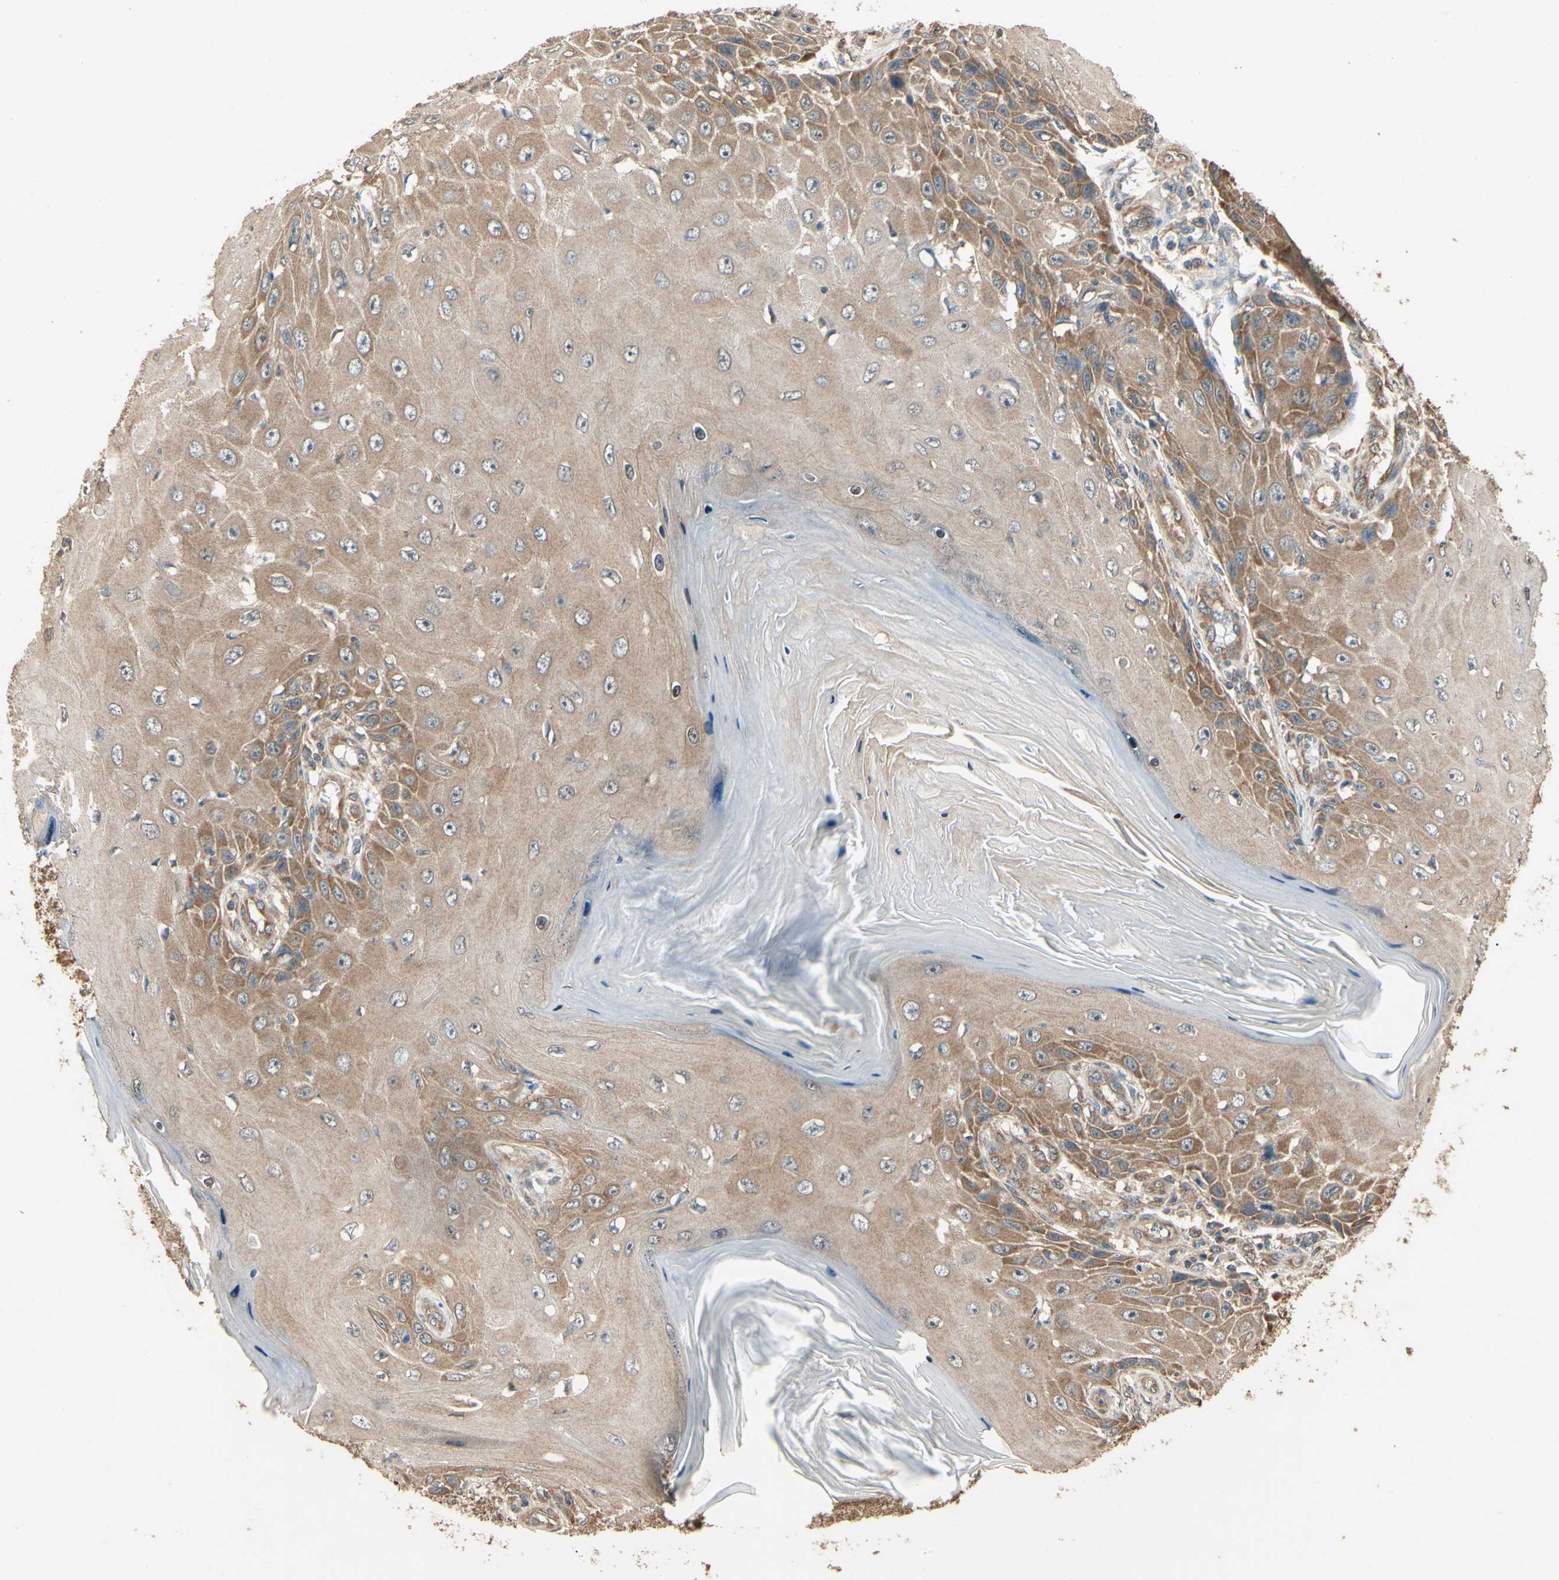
{"staining": {"intensity": "moderate", "quantity": ">75%", "location": "cytoplasmic/membranous"}, "tissue": "skin cancer", "cell_type": "Tumor cells", "image_type": "cancer", "snomed": [{"axis": "morphology", "description": "Squamous cell carcinoma, NOS"}, {"axis": "topography", "description": "Skin"}], "caption": "Skin squamous cell carcinoma stained with immunohistochemistry exhibits moderate cytoplasmic/membranous positivity in approximately >75% of tumor cells.", "gene": "CCT7", "patient": {"sex": "female", "age": 73}}